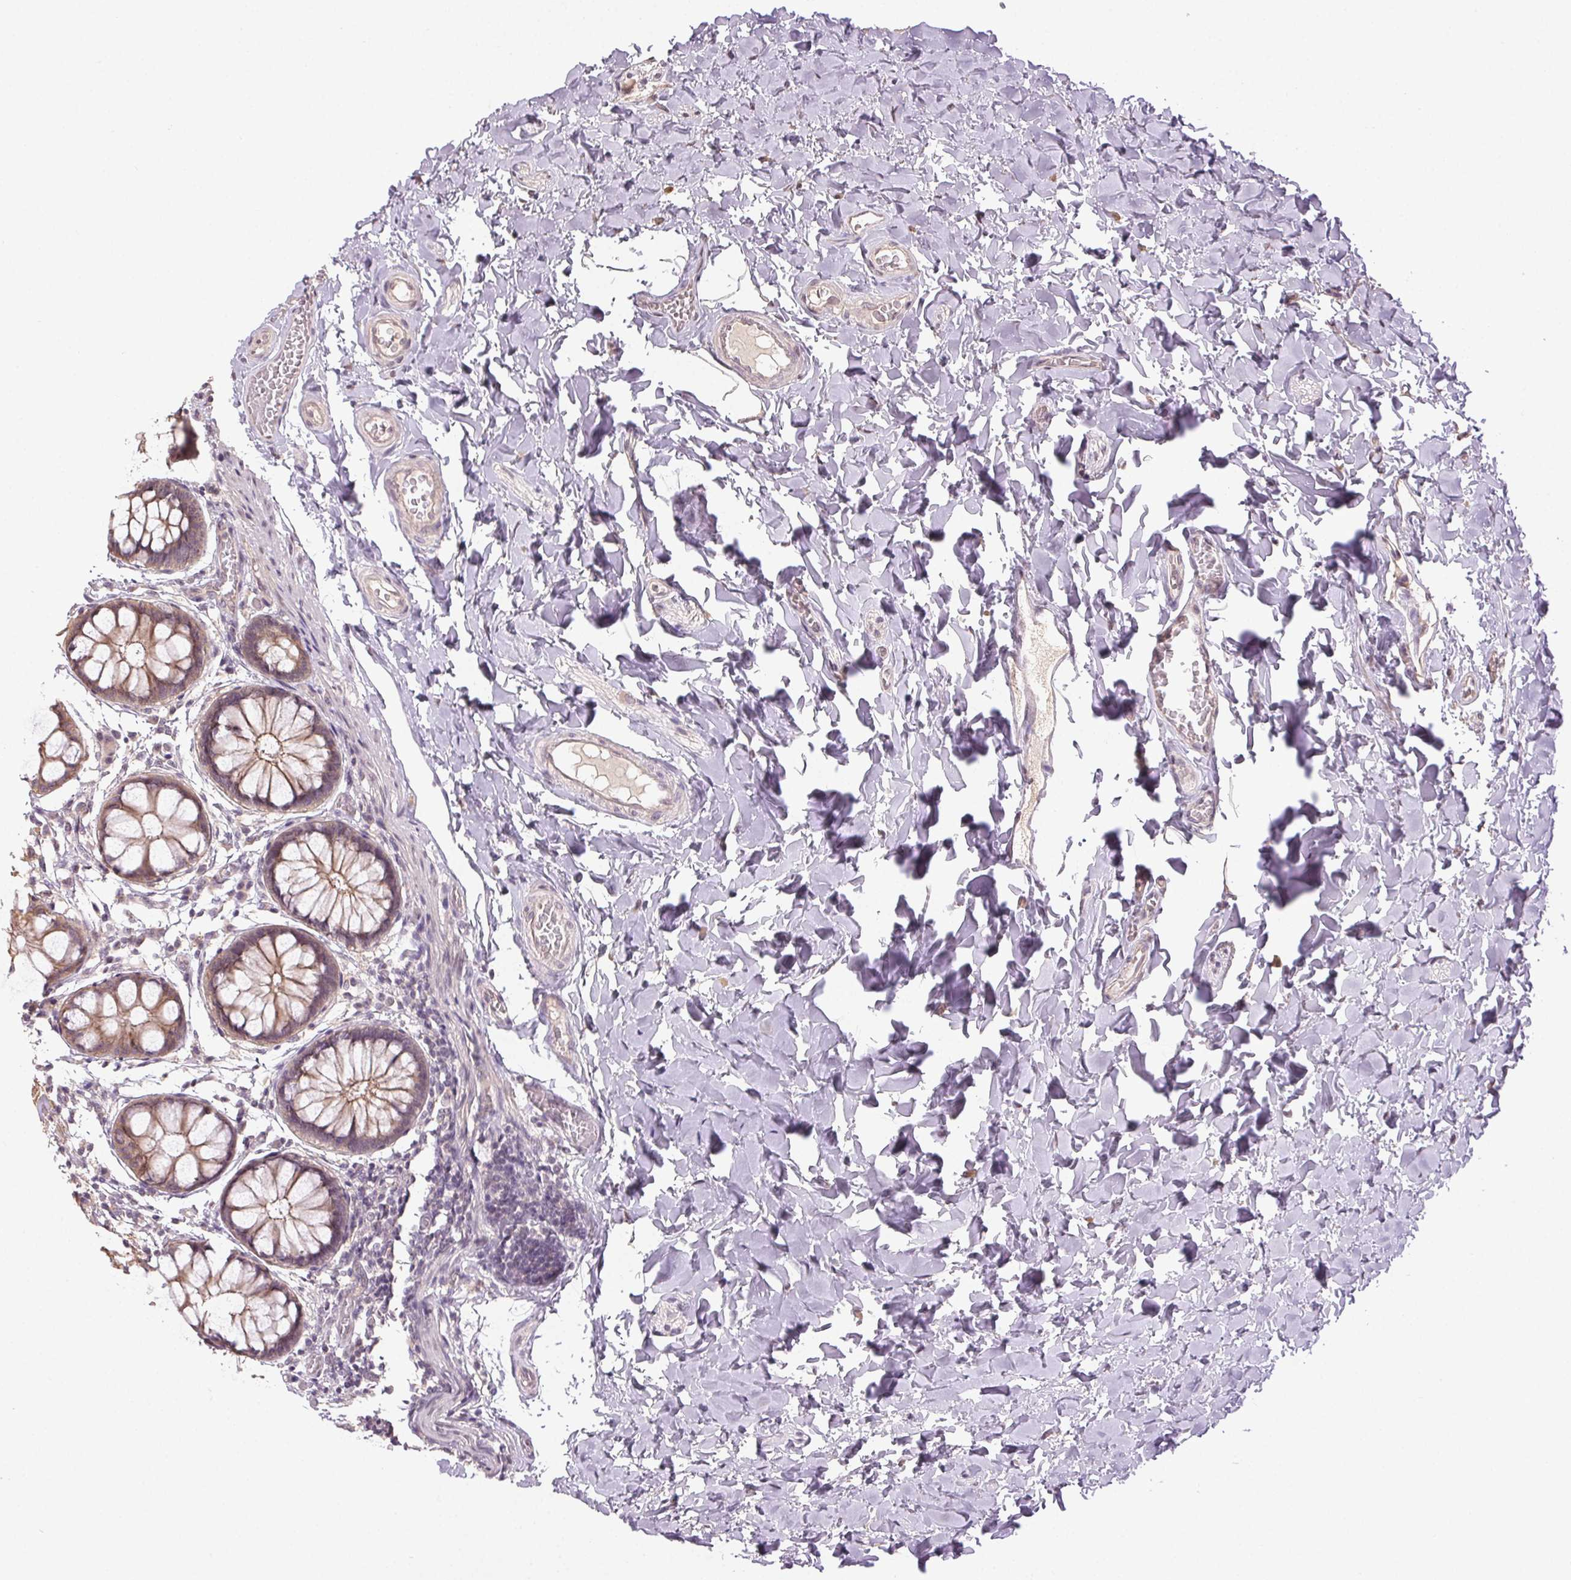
{"staining": {"intensity": "weak", "quantity": ">75%", "location": "cytoplasmic/membranous"}, "tissue": "colon", "cell_type": "Endothelial cells", "image_type": "normal", "snomed": [{"axis": "morphology", "description": "Normal tissue, NOS"}, {"axis": "topography", "description": "Colon"}], "caption": "IHC (DAB) staining of unremarkable human colon shows weak cytoplasmic/membranous protein expression in about >75% of endothelial cells. (Stains: DAB in brown, nuclei in blue, Microscopy: brightfield microscopy at high magnification).", "gene": "ATP1B3", "patient": {"sex": "male", "age": 47}}